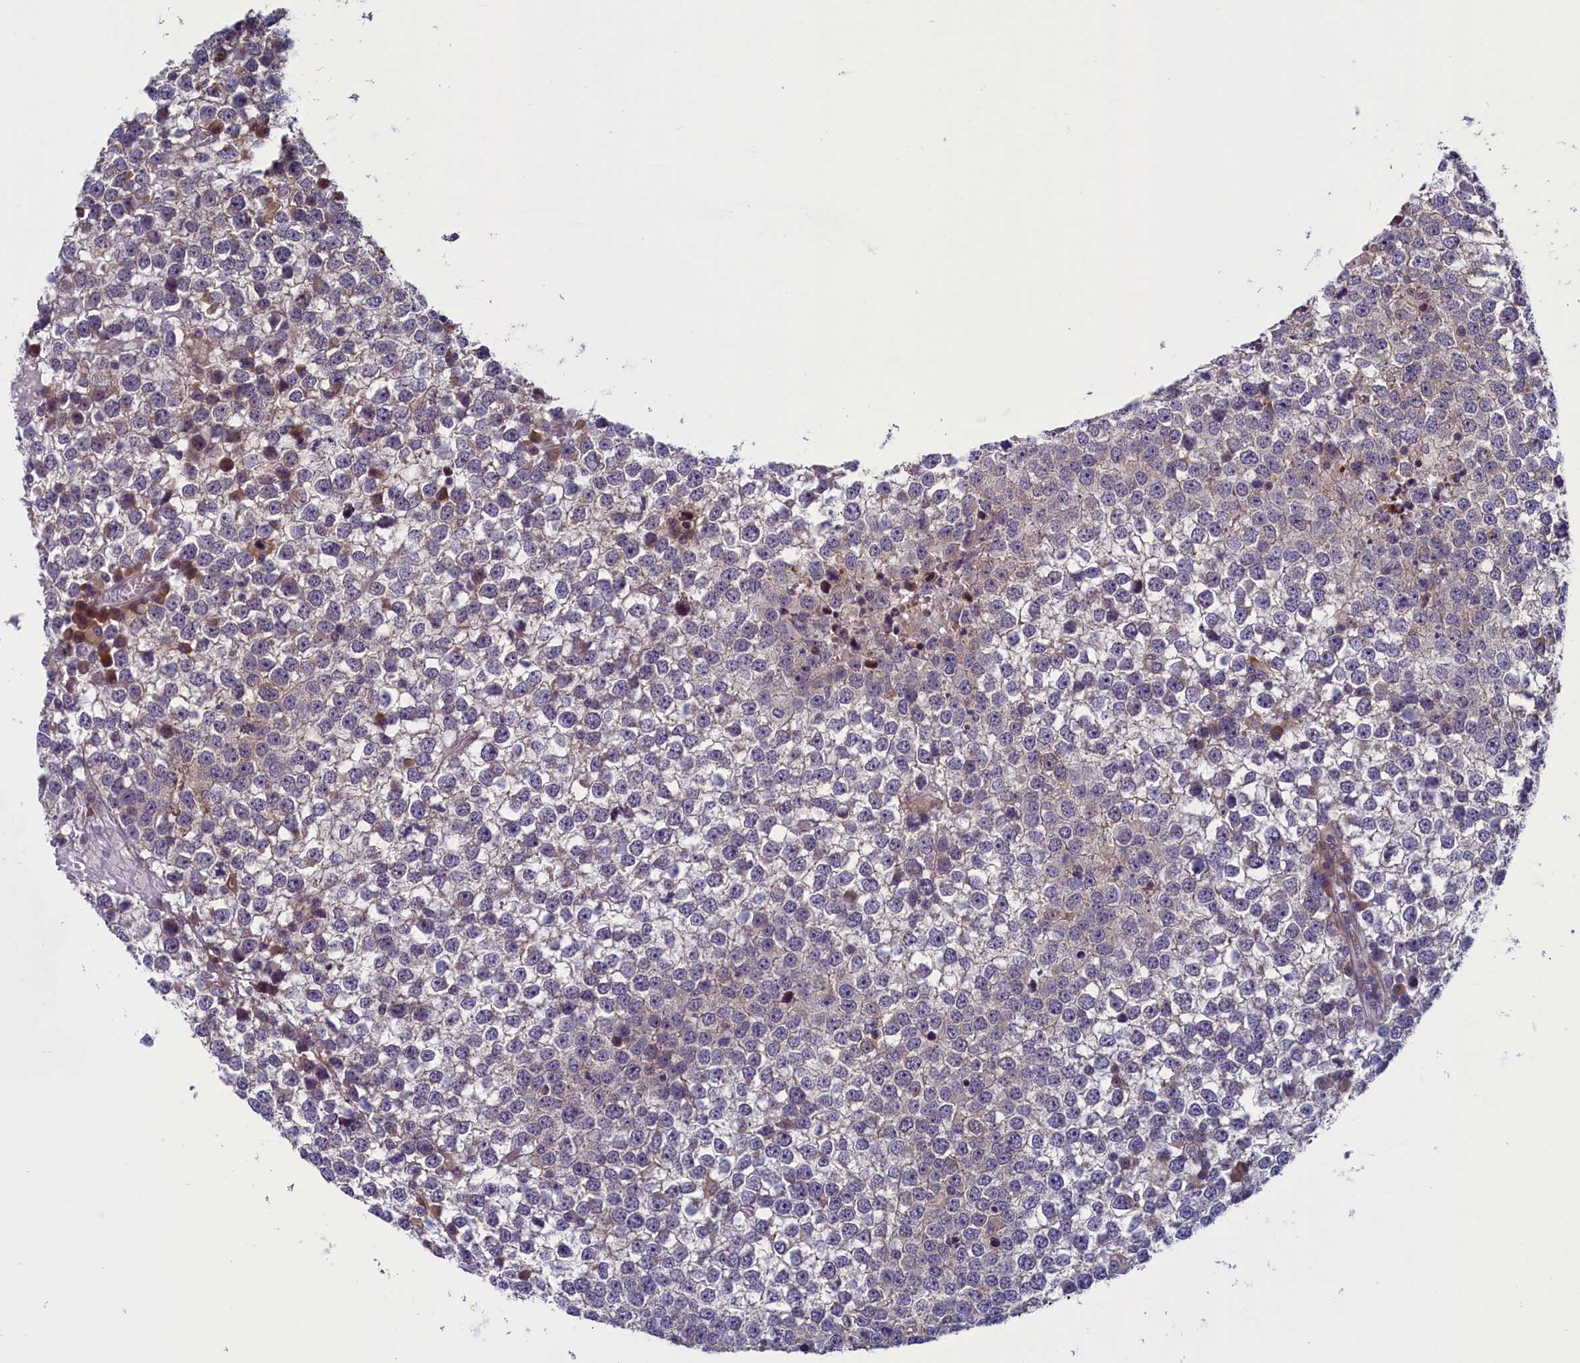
{"staining": {"intensity": "negative", "quantity": "none", "location": "none"}, "tissue": "testis cancer", "cell_type": "Tumor cells", "image_type": "cancer", "snomed": [{"axis": "morphology", "description": "Seminoma, NOS"}, {"axis": "topography", "description": "Testis"}], "caption": "This is an immunohistochemistry histopathology image of testis cancer. There is no expression in tumor cells.", "gene": "ANKRD39", "patient": {"sex": "male", "age": 65}}